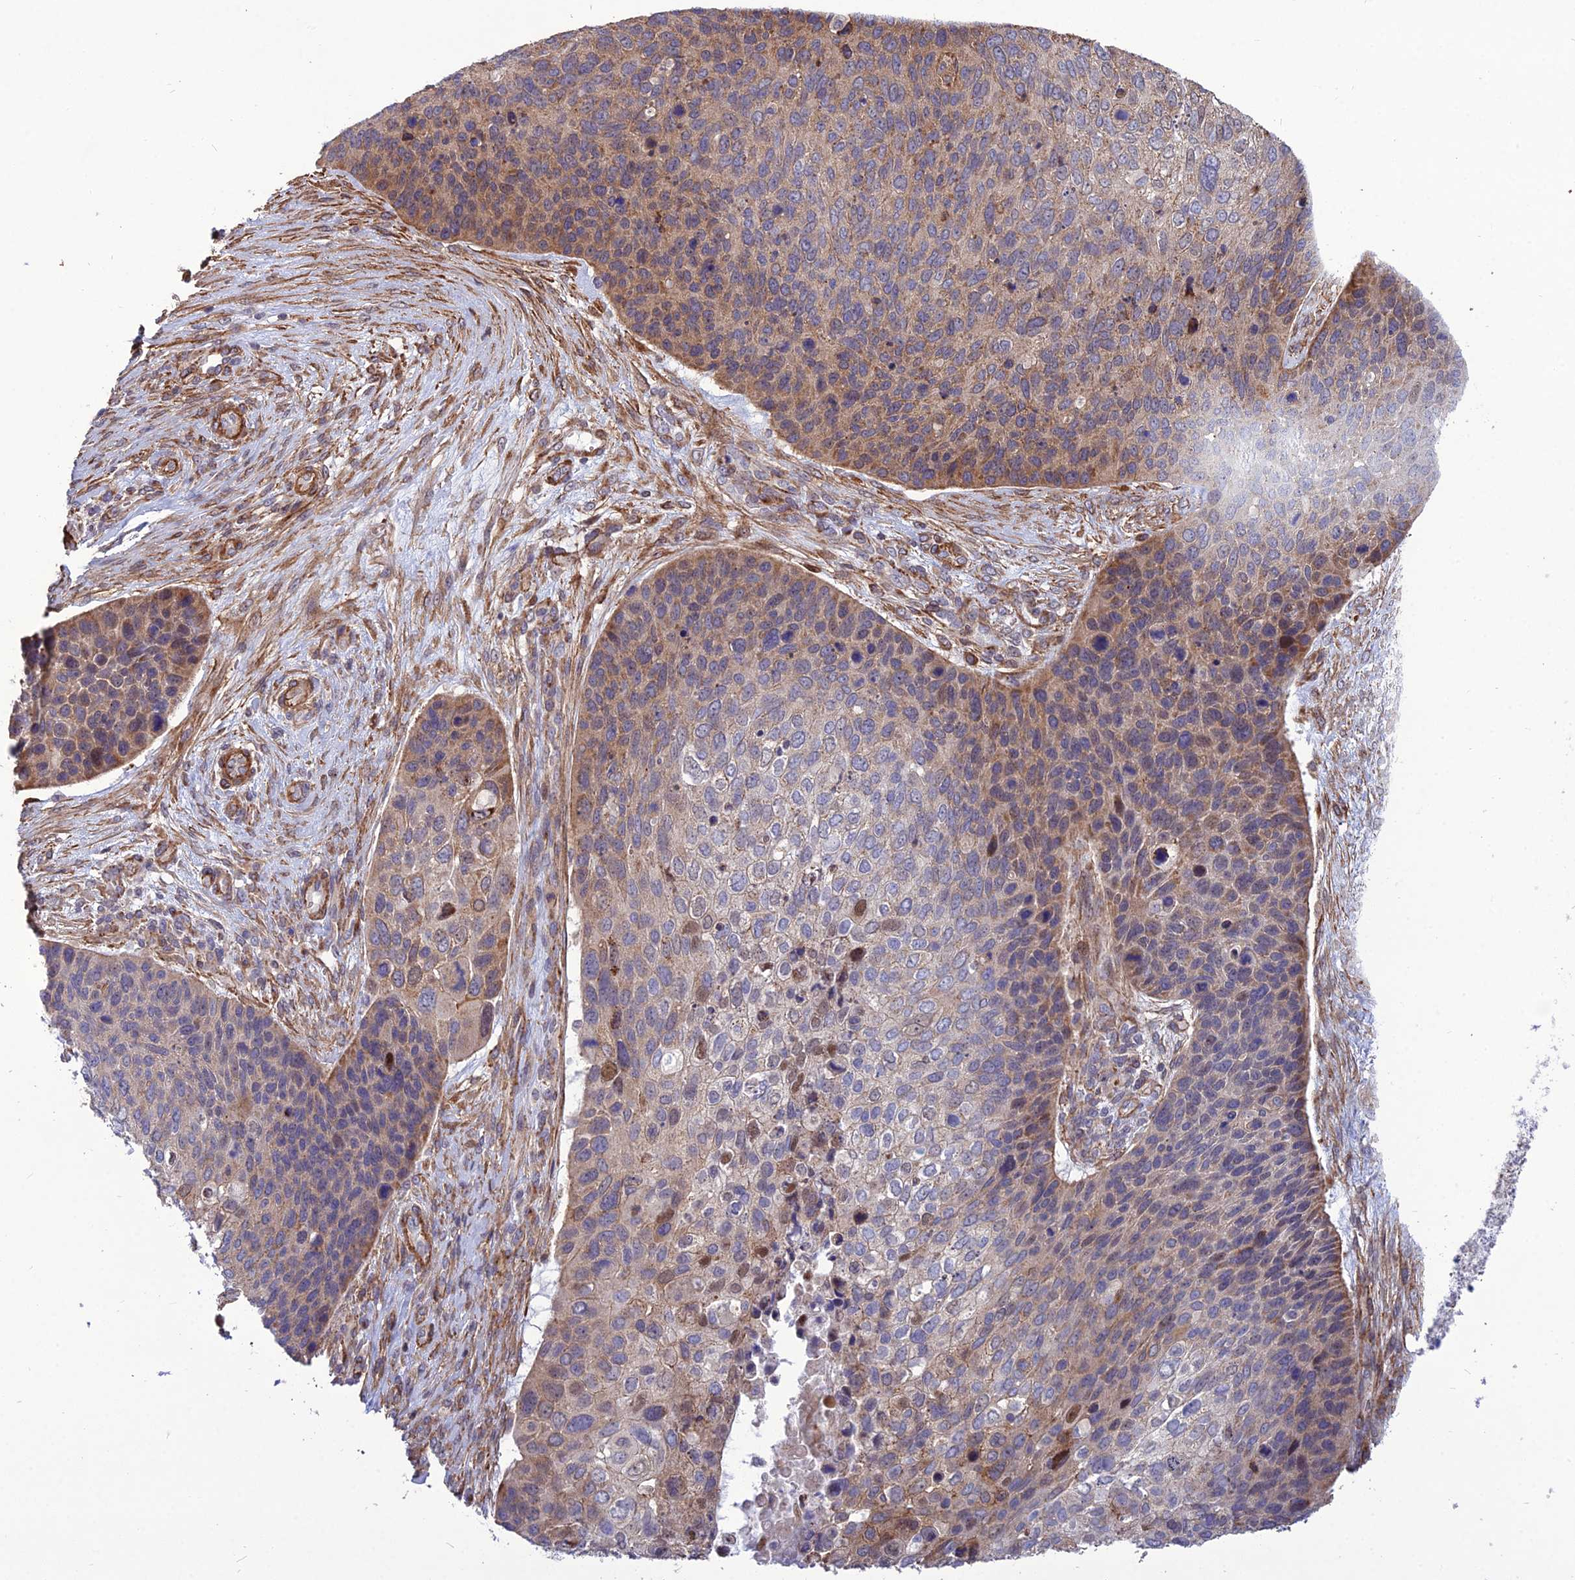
{"staining": {"intensity": "moderate", "quantity": "25%-75%", "location": "cytoplasmic/membranous,nuclear"}, "tissue": "skin cancer", "cell_type": "Tumor cells", "image_type": "cancer", "snomed": [{"axis": "morphology", "description": "Basal cell carcinoma"}, {"axis": "topography", "description": "Skin"}], "caption": "Tumor cells demonstrate medium levels of moderate cytoplasmic/membranous and nuclear positivity in about 25%-75% of cells in human skin cancer.", "gene": "TSPYL2", "patient": {"sex": "female", "age": 74}}